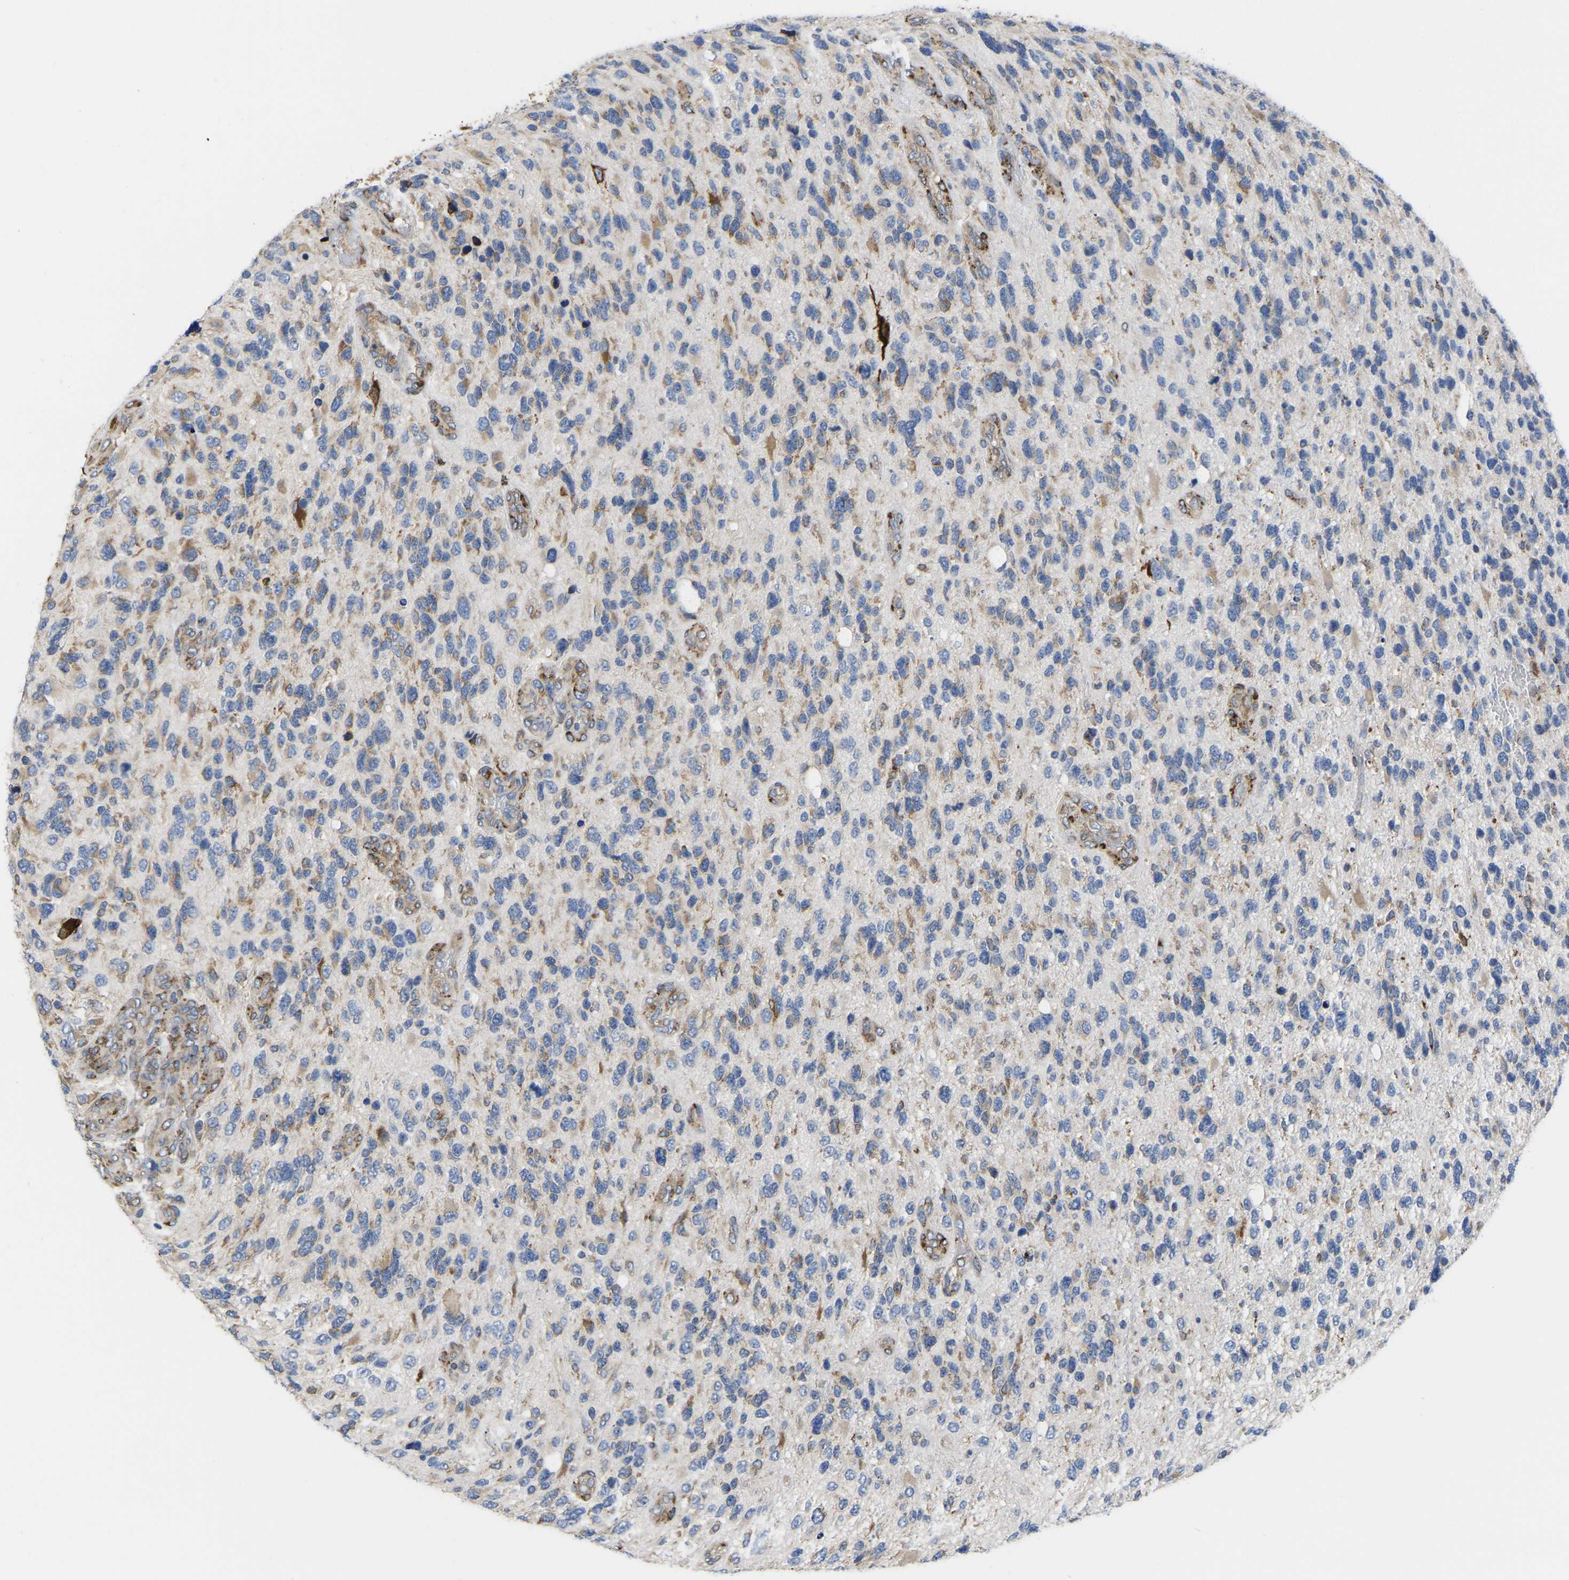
{"staining": {"intensity": "moderate", "quantity": "<25%", "location": "cytoplasmic/membranous"}, "tissue": "glioma", "cell_type": "Tumor cells", "image_type": "cancer", "snomed": [{"axis": "morphology", "description": "Glioma, malignant, High grade"}, {"axis": "topography", "description": "Brain"}], "caption": "An immunohistochemistry photomicrograph of tumor tissue is shown. Protein staining in brown labels moderate cytoplasmic/membranous positivity in glioma within tumor cells.", "gene": "P4HB", "patient": {"sex": "female", "age": 58}}